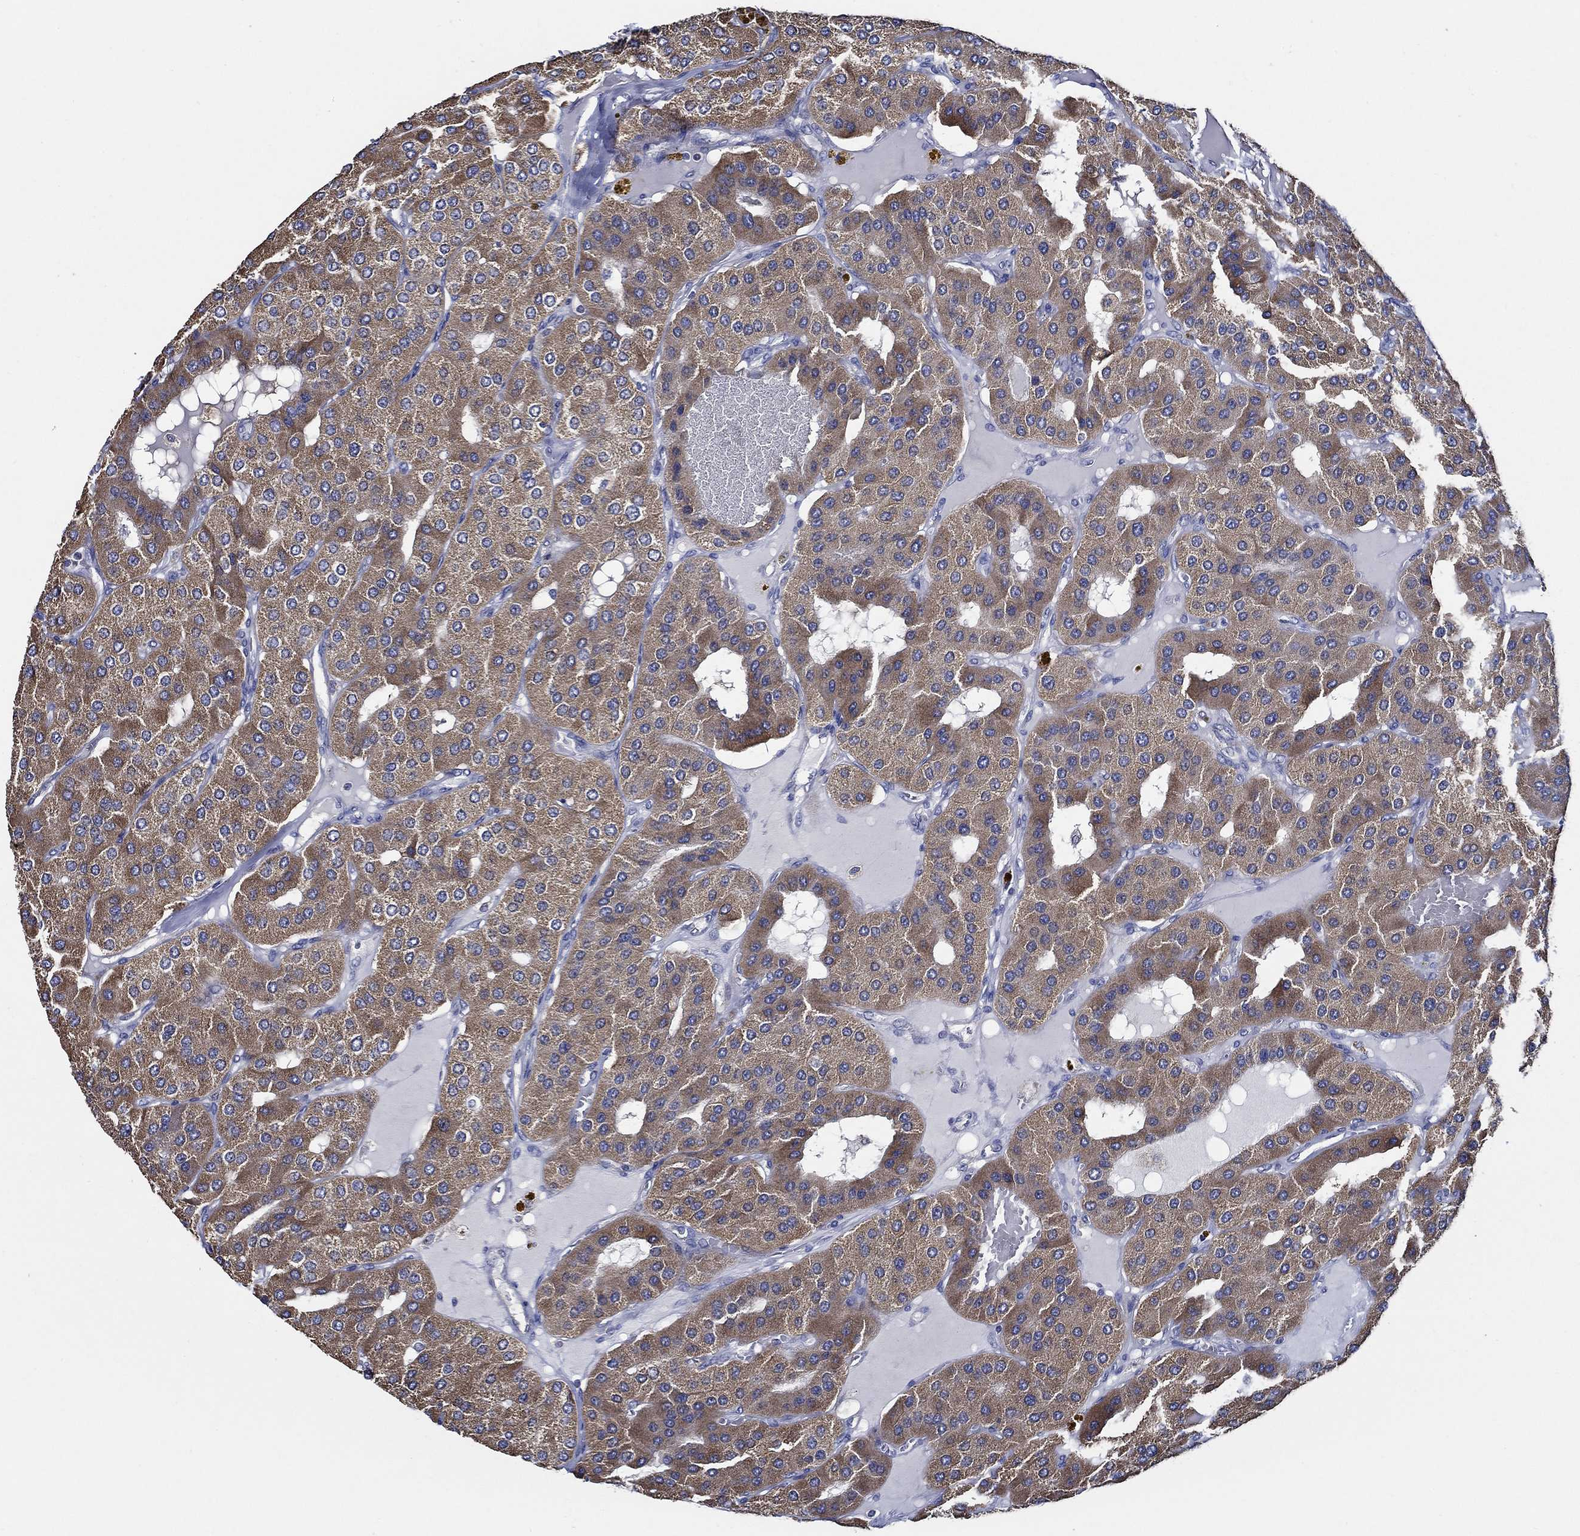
{"staining": {"intensity": "moderate", "quantity": ">75%", "location": "cytoplasmic/membranous"}, "tissue": "parathyroid gland", "cell_type": "Glandular cells", "image_type": "normal", "snomed": [{"axis": "morphology", "description": "Normal tissue, NOS"}, {"axis": "morphology", "description": "Adenoma, NOS"}, {"axis": "topography", "description": "Parathyroid gland"}], "caption": "IHC staining of normal parathyroid gland, which shows medium levels of moderate cytoplasmic/membranous positivity in about >75% of glandular cells indicating moderate cytoplasmic/membranous protein staining. The staining was performed using DAB (brown) for protein detection and nuclei were counterstained in hematoxylin (blue).", "gene": "WDR53", "patient": {"sex": "female", "age": 86}}